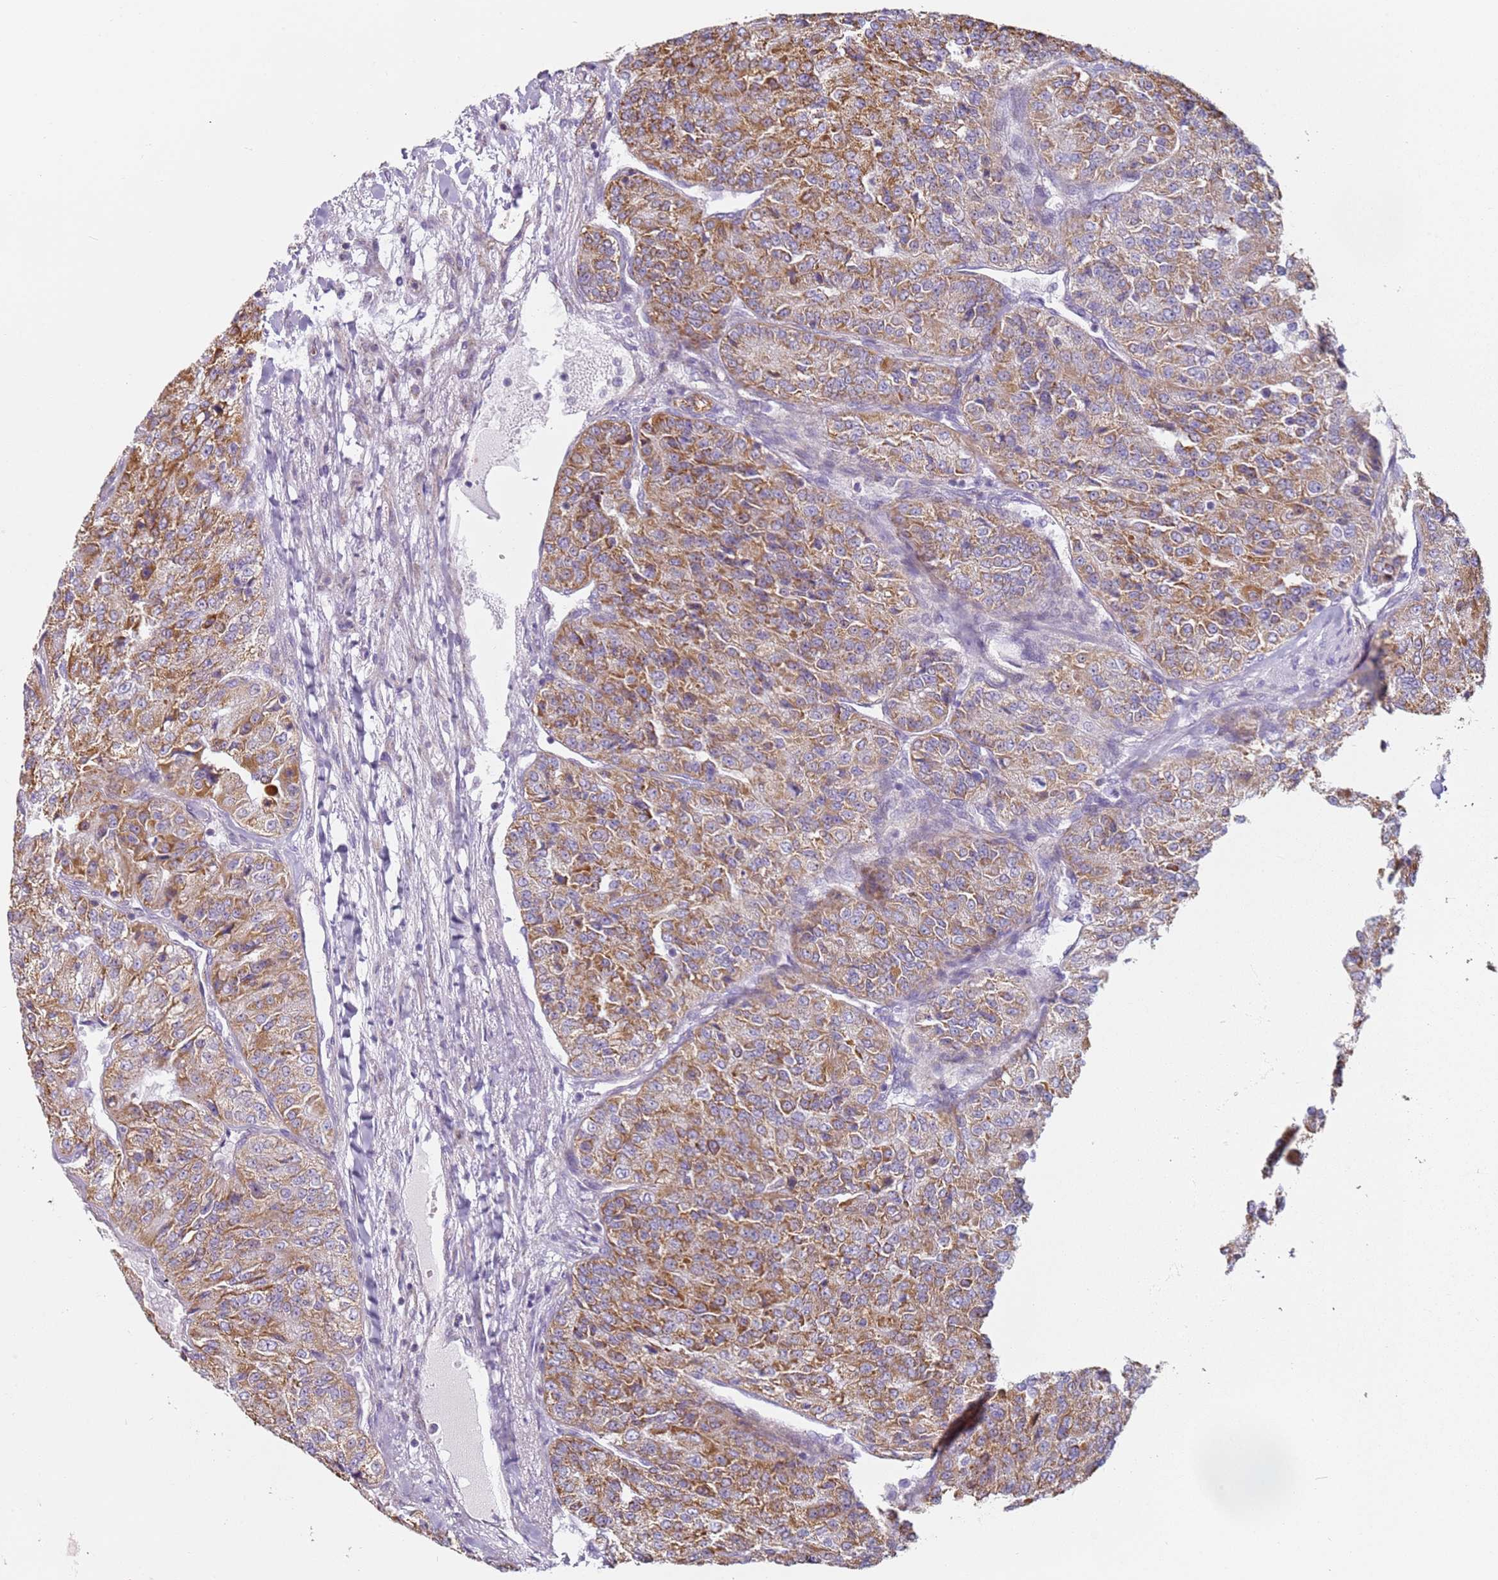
{"staining": {"intensity": "moderate", "quantity": ">75%", "location": "cytoplasmic/membranous"}, "tissue": "renal cancer", "cell_type": "Tumor cells", "image_type": "cancer", "snomed": [{"axis": "morphology", "description": "Adenocarcinoma, NOS"}, {"axis": "topography", "description": "Kidney"}], "caption": "Immunohistochemical staining of adenocarcinoma (renal) reveals medium levels of moderate cytoplasmic/membranous expression in about >75% of tumor cells. (Brightfield microscopy of DAB IHC at high magnification).", "gene": "ALS2", "patient": {"sex": "female", "age": 63}}